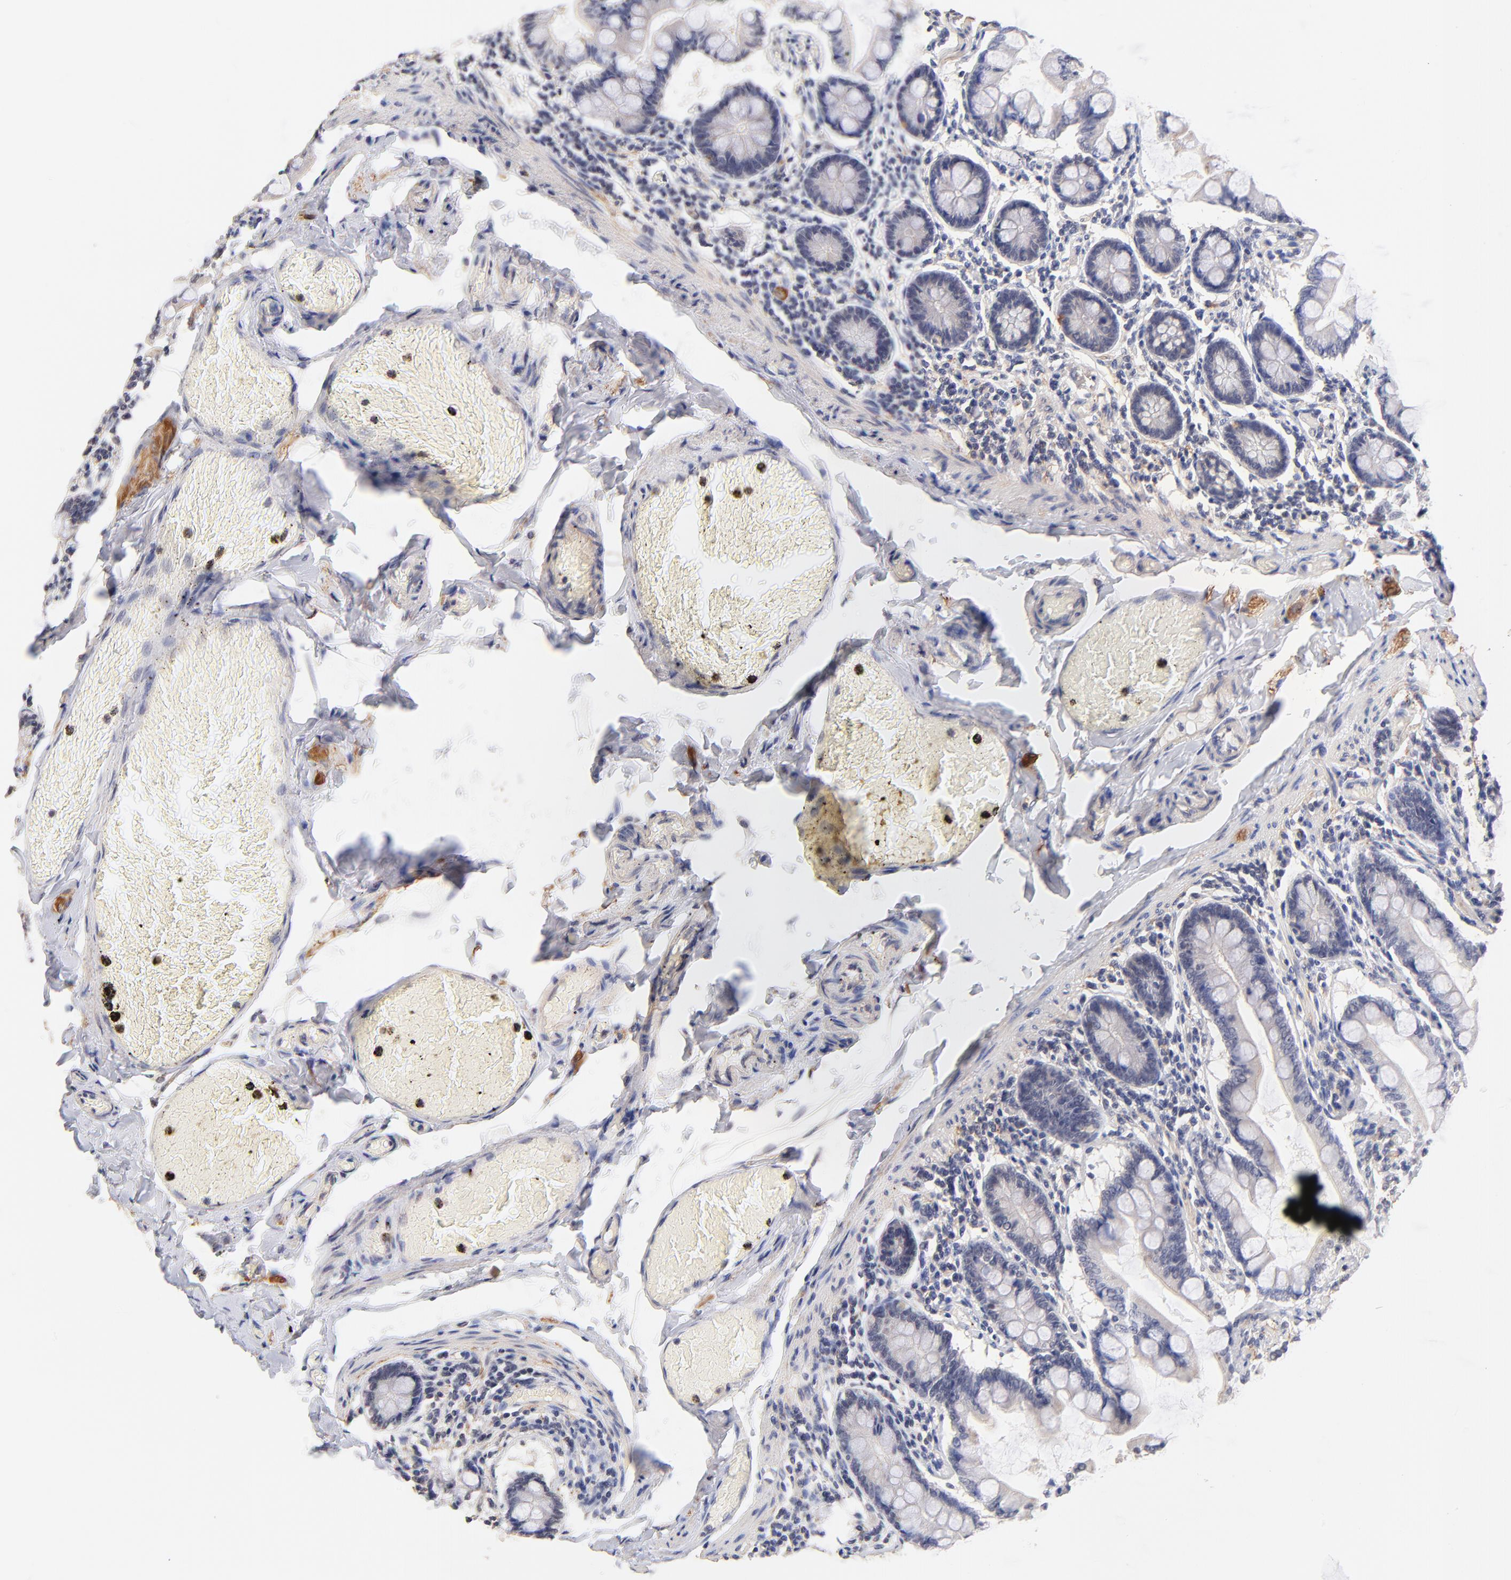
{"staining": {"intensity": "negative", "quantity": "none", "location": "none"}, "tissue": "small intestine", "cell_type": "Glandular cells", "image_type": "normal", "snomed": [{"axis": "morphology", "description": "Normal tissue, NOS"}, {"axis": "topography", "description": "Small intestine"}], "caption": "An IHC photomicrograph of benign small intestine is shown. There is no staining in glandular cells of small intestine. The staining was performed using DAB (3,3'-diaminobenzidine) to visualize the protein expression in brown, while the nuclei were stained in blue with hematoxylin (Magnification: 20x).", "gene": "RIBC2", "patient": {"sex": "male", "age": 41}}